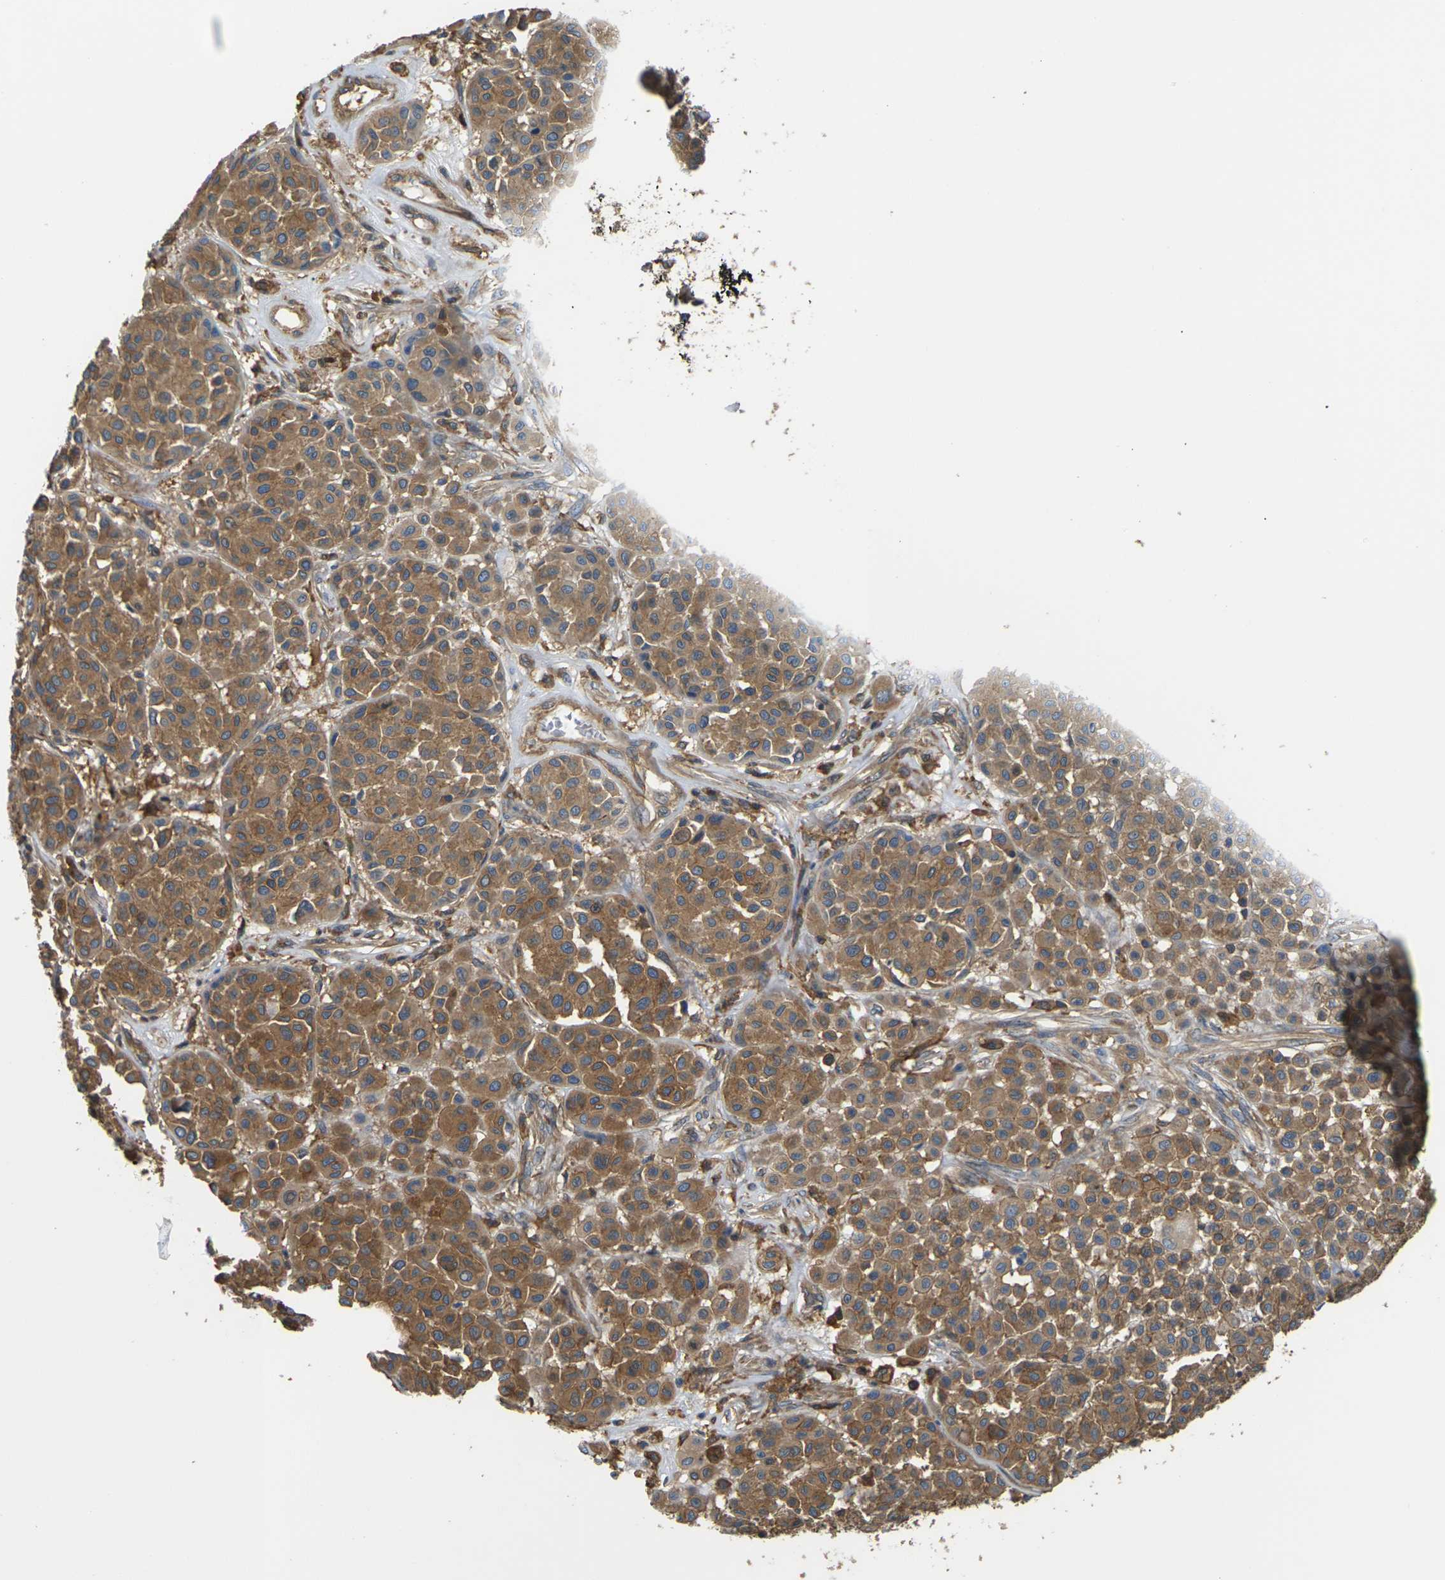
{"staining": {"intensity": "moderate", "quantity": ">75%", "location": "cytoplasmic/membranous"}, "tissue": "melanoma", "cell_type": "Tumor cells", "image_type": "cancer", "snomed": [{"axis": "morphology", "description": "Malignant melanoma, Metastatic site"}, {"axis": "topography", "description": "Soft tissue"}], "caption": "High-power microscopy captured an immunohistochemistry histopathology image of melanoma, revealing moderate cytoplasmic/membranous staining in approximately >75% of tumor cells.", "gene": "IQGAP1", "patient": {"sex": "male", "age": 41}}